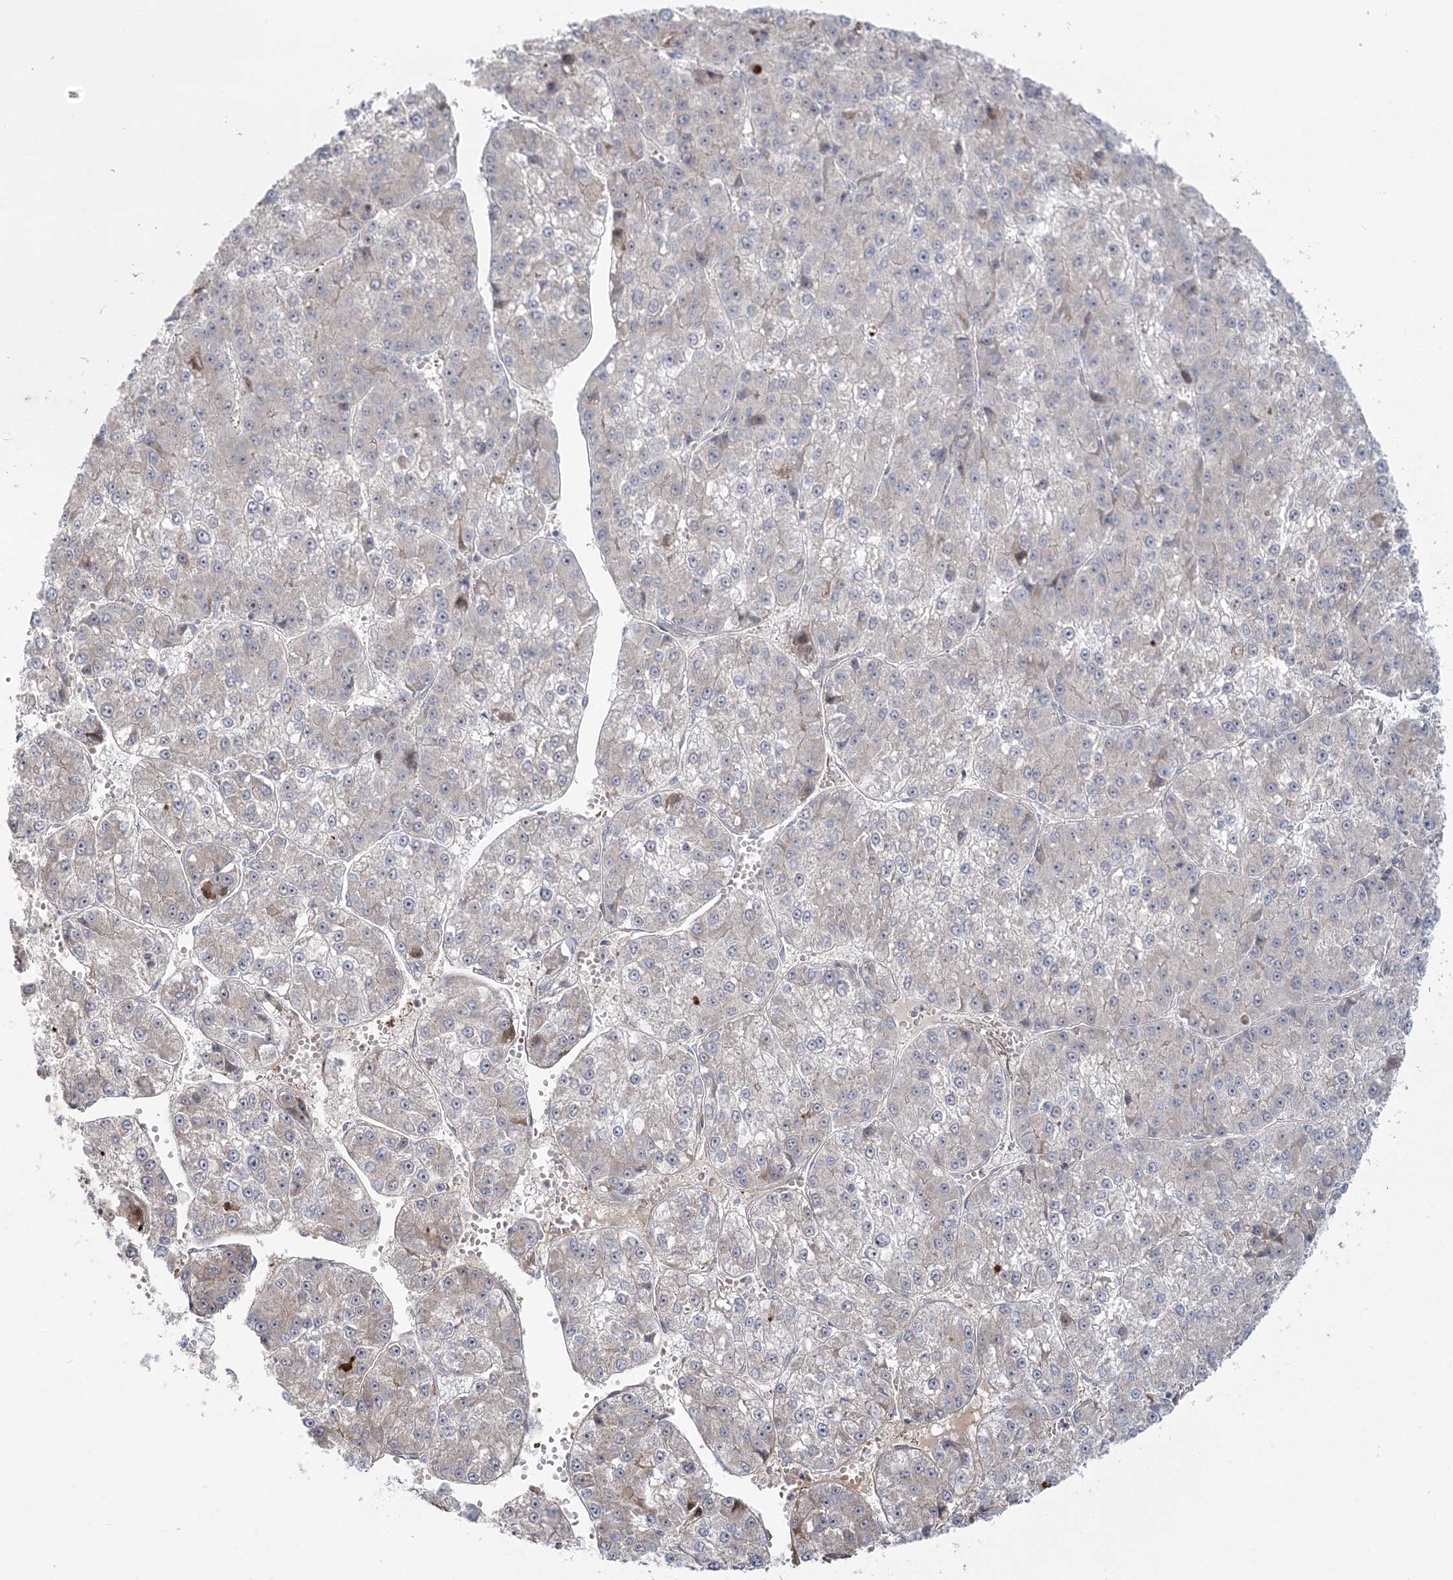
{"staining": {"intensity": "negative", "quantity": "none", "location": "none"}, "tissue": "liver cancer", "cell_type": "Tumor cells", "image_type": "cancer", "snomed": [{"axis": "morphology", "description": "Carcinoma, Hepatocellular, NOS"}, {"axis": "topography", "description": "Liver"}], "caption": "The micrograph reveals no significant positivity in tumor cells of liver cancer.", "gene": "NUDT9", "patient": {"sex": "female", "age": 73}}